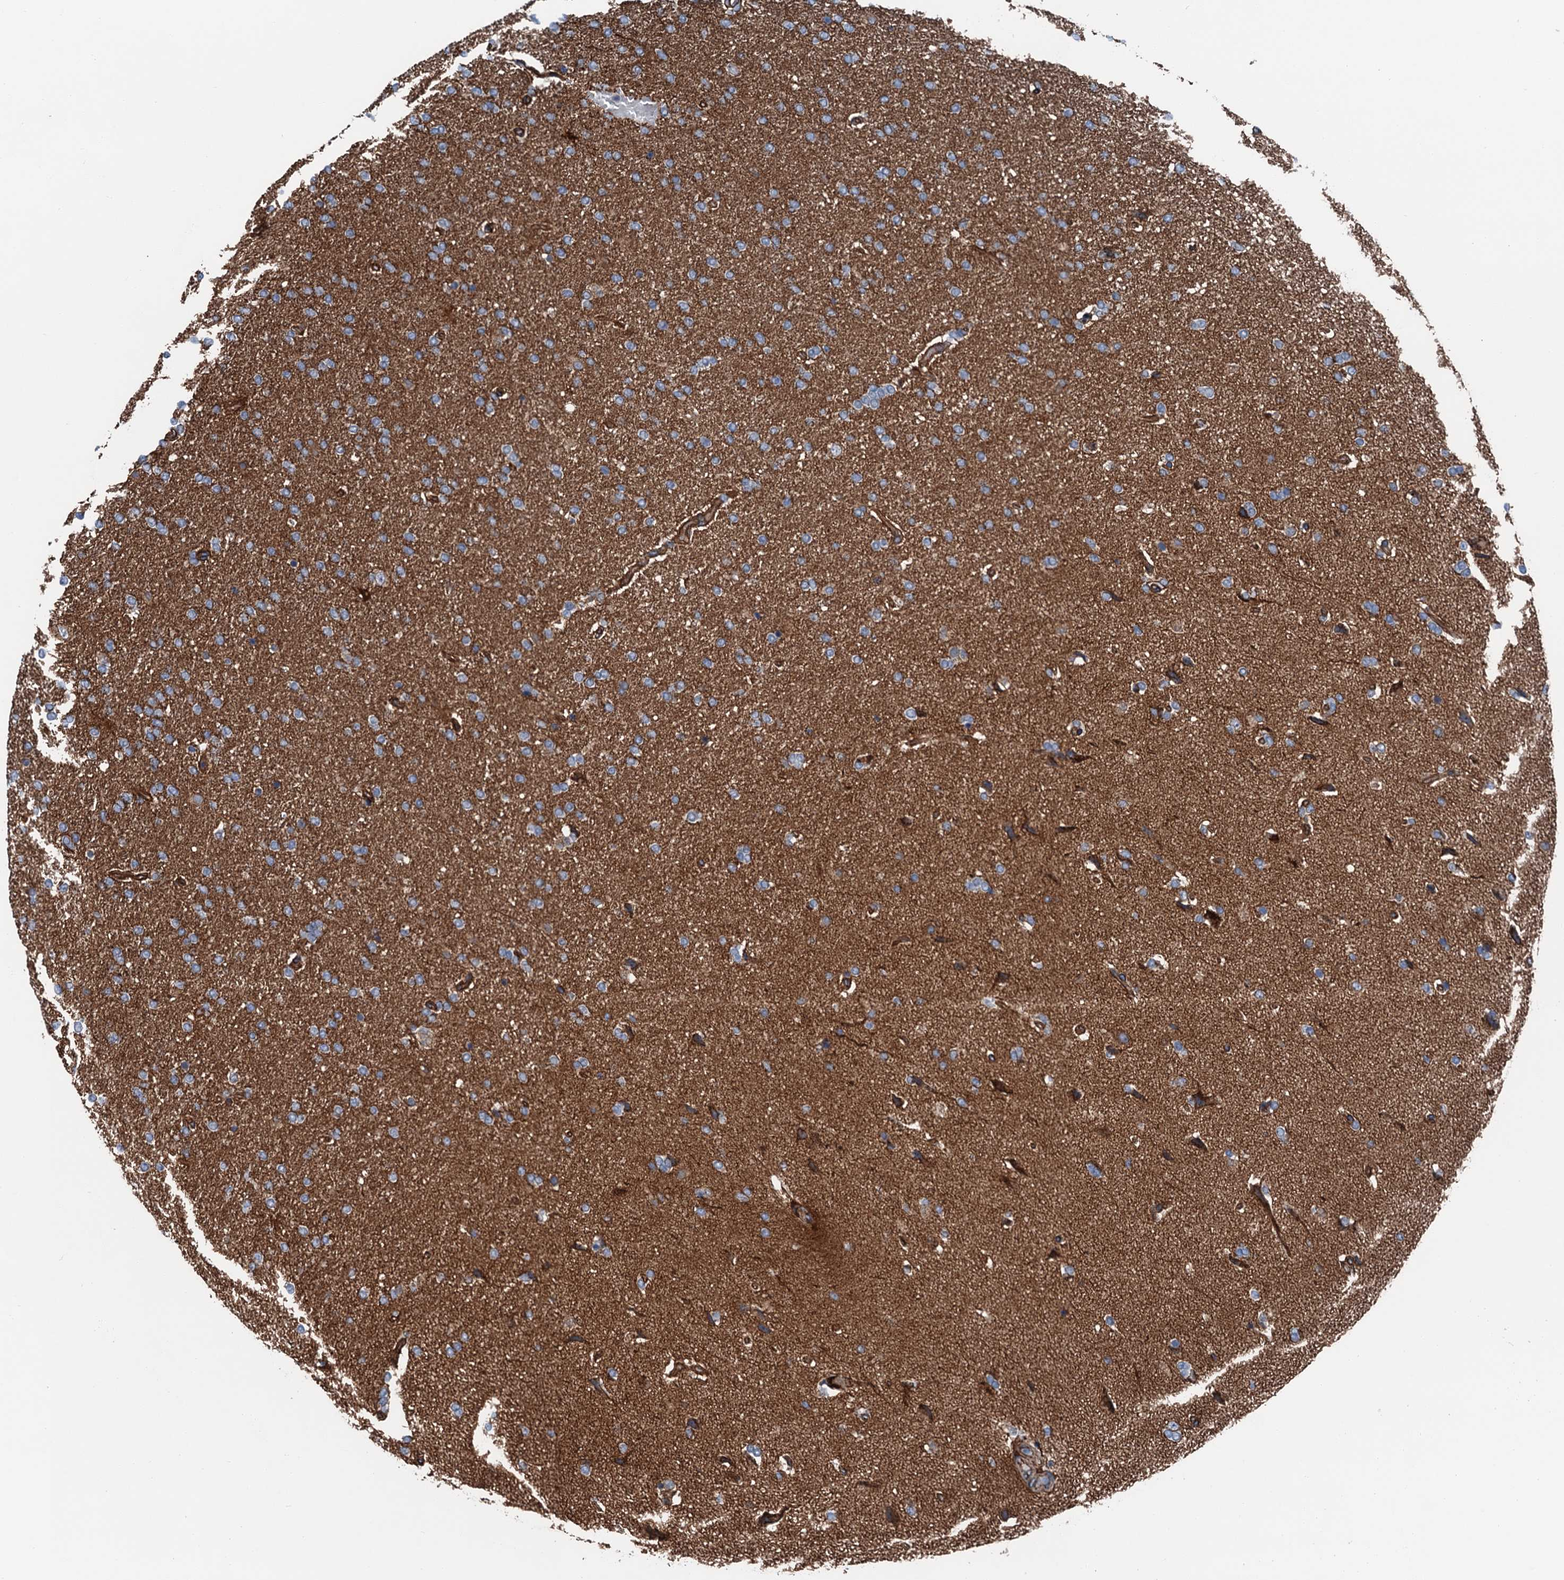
{"staining": {"intensity": "moderate", "quantity": "<25%", "location": "cytoplasmic/membranous"}, "tissue": "glioma", "cell_type": "Tumor cells", "image_type": "cancer", "snomed": [{"axis": "morphology", "description": "Glioma, malignant, High grade"}, {"axis": "topography", "description": "Brain"}], "caption": "A brown stain labels moderate cytoplasmic/membranous expression of a protein in human malignant glioma (high-grade) tumor cells. Nuclei are stained in blue.", "gene": "NMRAL1", "patient": {"sex": "male", "age": 72}}